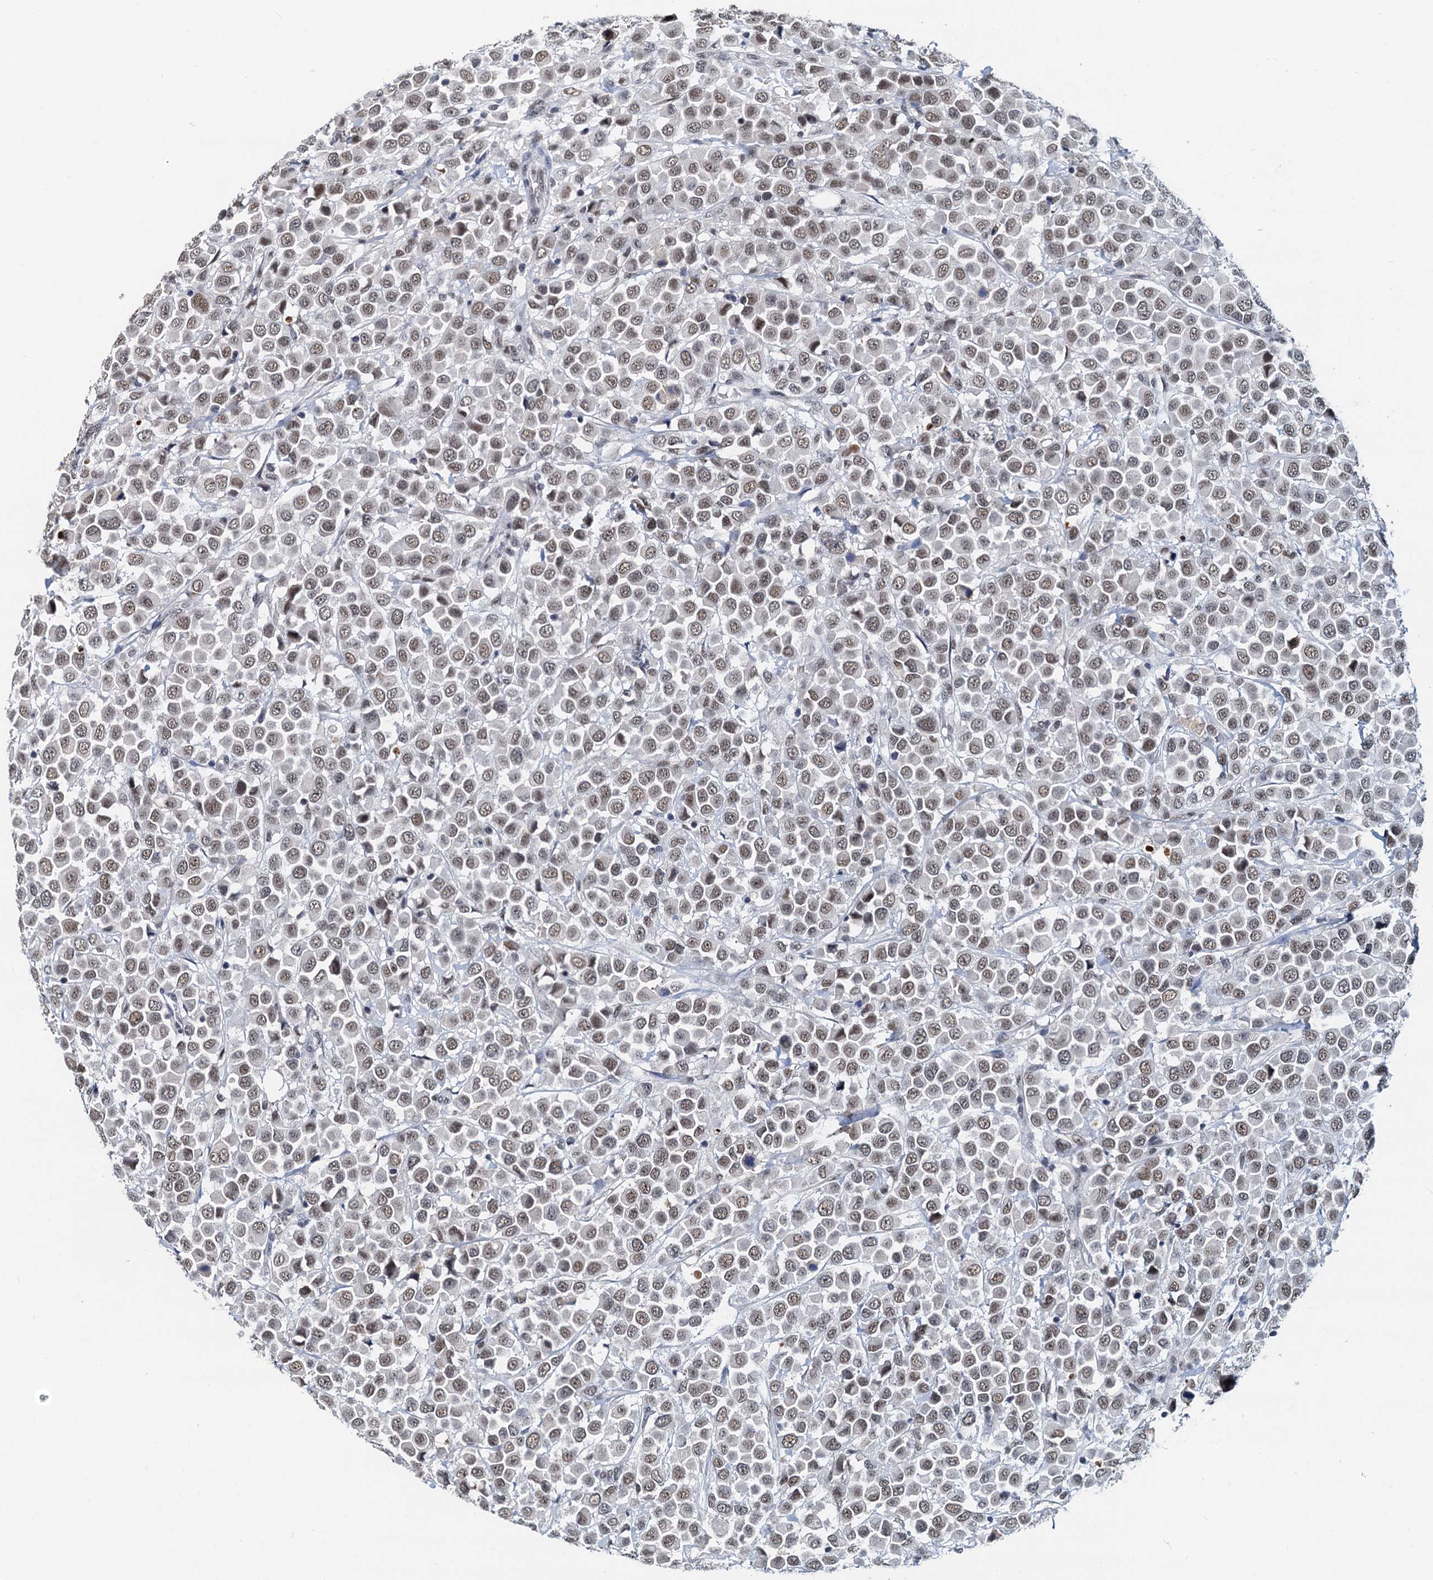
{"staining": {"intensity": "moderate", "quantity": ">75%", "location": "nuclear"}, "tissue": "breast cancer", "cell_type": "Tumor cells", "image_type": "cancer", "snomed": [{"axis": "morphology", "description": "Duct carcinoma"}, {"axis": "topography", "description": "Breast"}], "caption": "IHC micrograph of human breast infiltrating ductal carcinoma stained for a protein (brown), which exhibits medium levels of moderate nuclear positivity in approximately >75% of tumor cells.", "gene": "SNRPD1", "patient": {"sex": "female", "age": 61}}